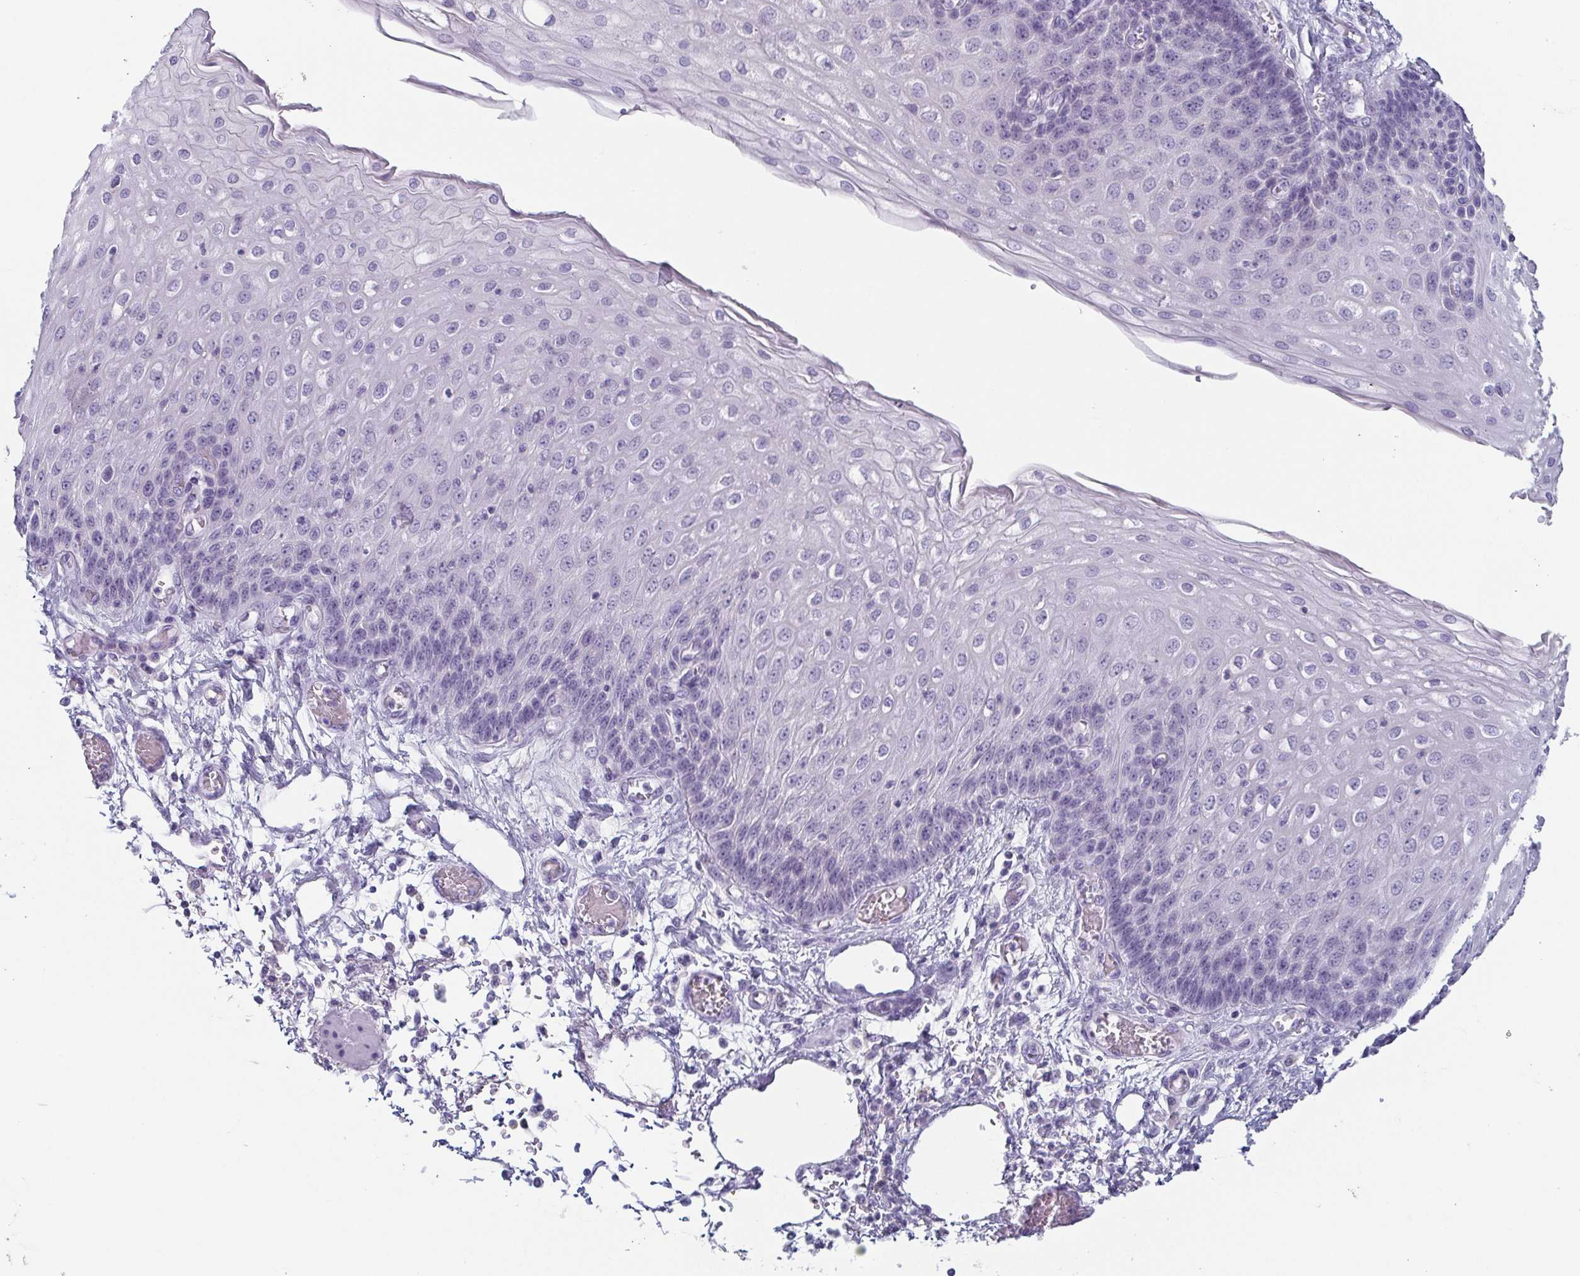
{"staining": {"intensity": "negative", "quantity": "none", "location": "none"}, "tissue": "esophagus", "cell_type": "Squamous epithelial cells", "image_type": "normal", "snomed": [{"axis": "morphology", "description": "Normal tissue, NOS"}, {"axis": "morphology", "description": "Adenocarcinoma, NOS"}, {"axis": "topography", "description": "Esophagus"}], "caption": "This photomicrograph is of unremarkable esophagus stained with IHC to label a protein in brown with the nuclei are counter-stained blue. There is no expression in squamous epithelial cells. The staining is performed using DAB (3,3'-diaminobenzidine) brown chromogen with nuclei counter-stained in using hematoxylin.", "gene": "ITLN1", "patient": {"sex": "male", "age": 81}}